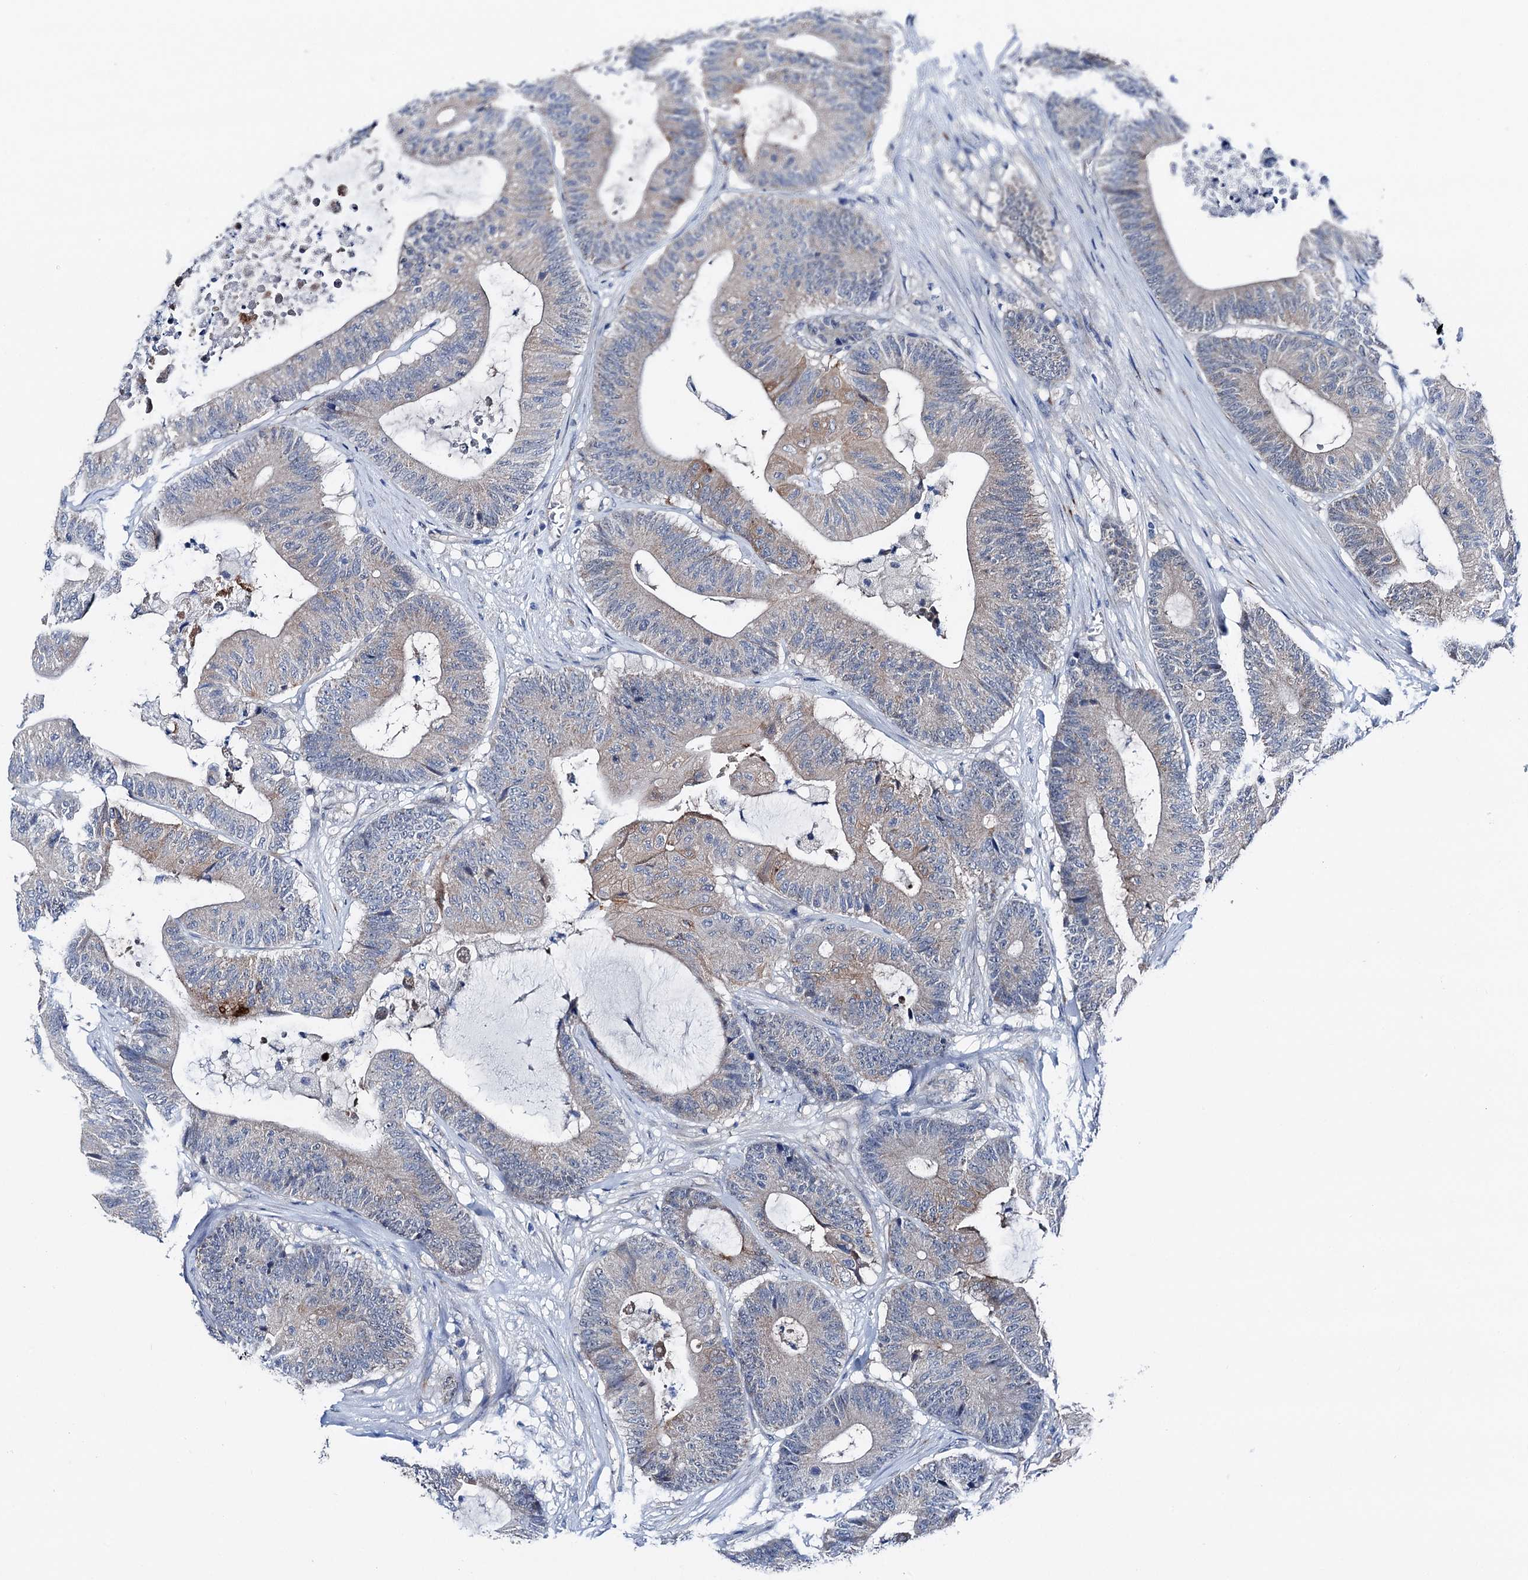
{"staining": {"intensity": "weak", "quantity": "<25%", "location": "cytoplasmic/membranous"}, "tissue": "colorectal cancer", "cell_type": "Tumor cells", "image_type": "cancer", "snomed": [{"axis": "morphology", "description": "Adenocarcinoma, NOS"}, {"axis": "topography", "description": "Colon"}], "caption": "Protein analysis of colorectal cancer displays no significant positivity in tumor cells.", "gene": "SHROOM1", "patient": {"sex": "female", "age": 84}}